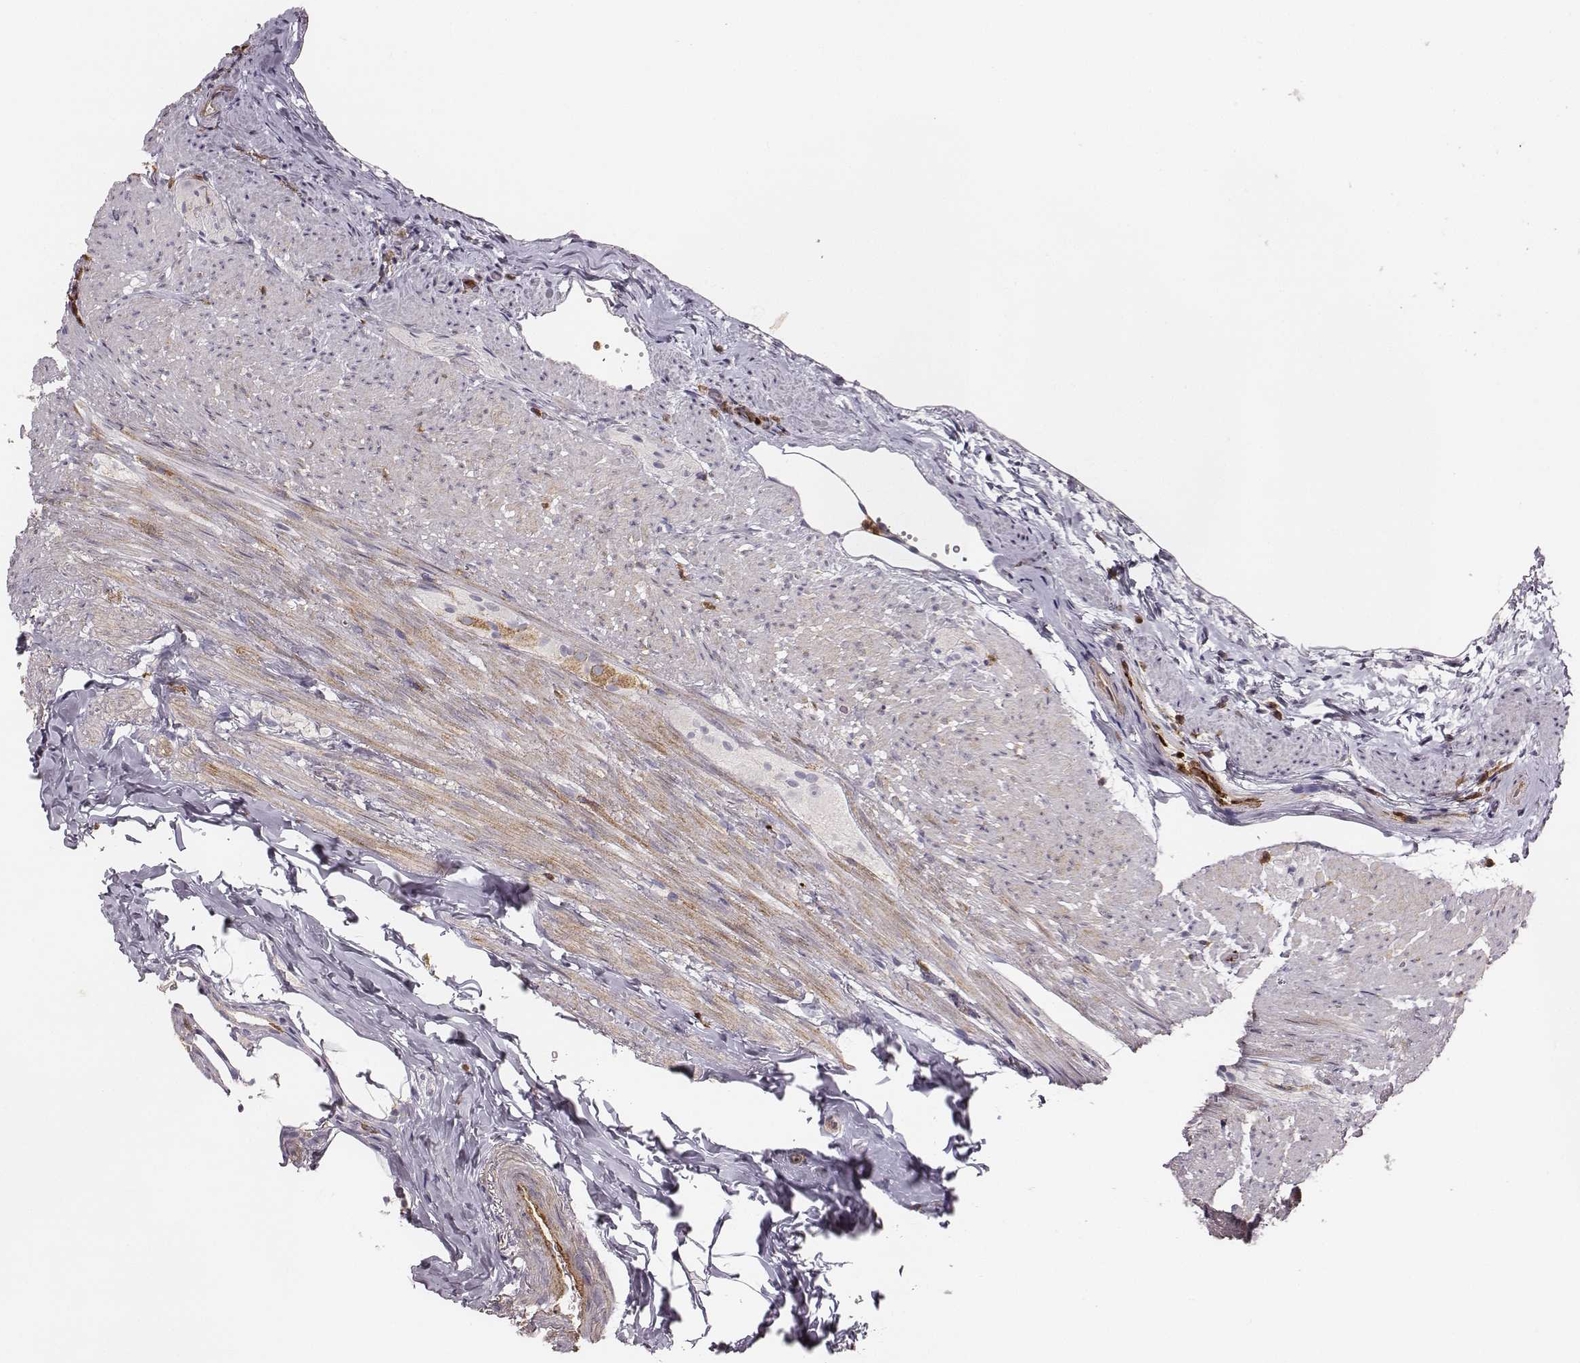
{"staining": {"intensity": "negative", "quantity": "none", "location": "none"}, "tissue": "appendix", "cell_type": "Glandular cells", "image_type": "normal", "snomed": [{"axis": "morphology", "description": "Normal tissue, NOS"}, {"axis": "topography", "description": "Appendix"}], "caption": "IHC histopathology image of unremarkable appendix: human appendix stained with DAB exhibits no significant protein positivity in glandular cells. The staining is performed using DAB (3,3'-diaminobenzidine) brown chromogen with nuclei counter-stained in using hematoxylin.", "gene": "ZYX", "patient": {"sex": "male", "age": 47}}